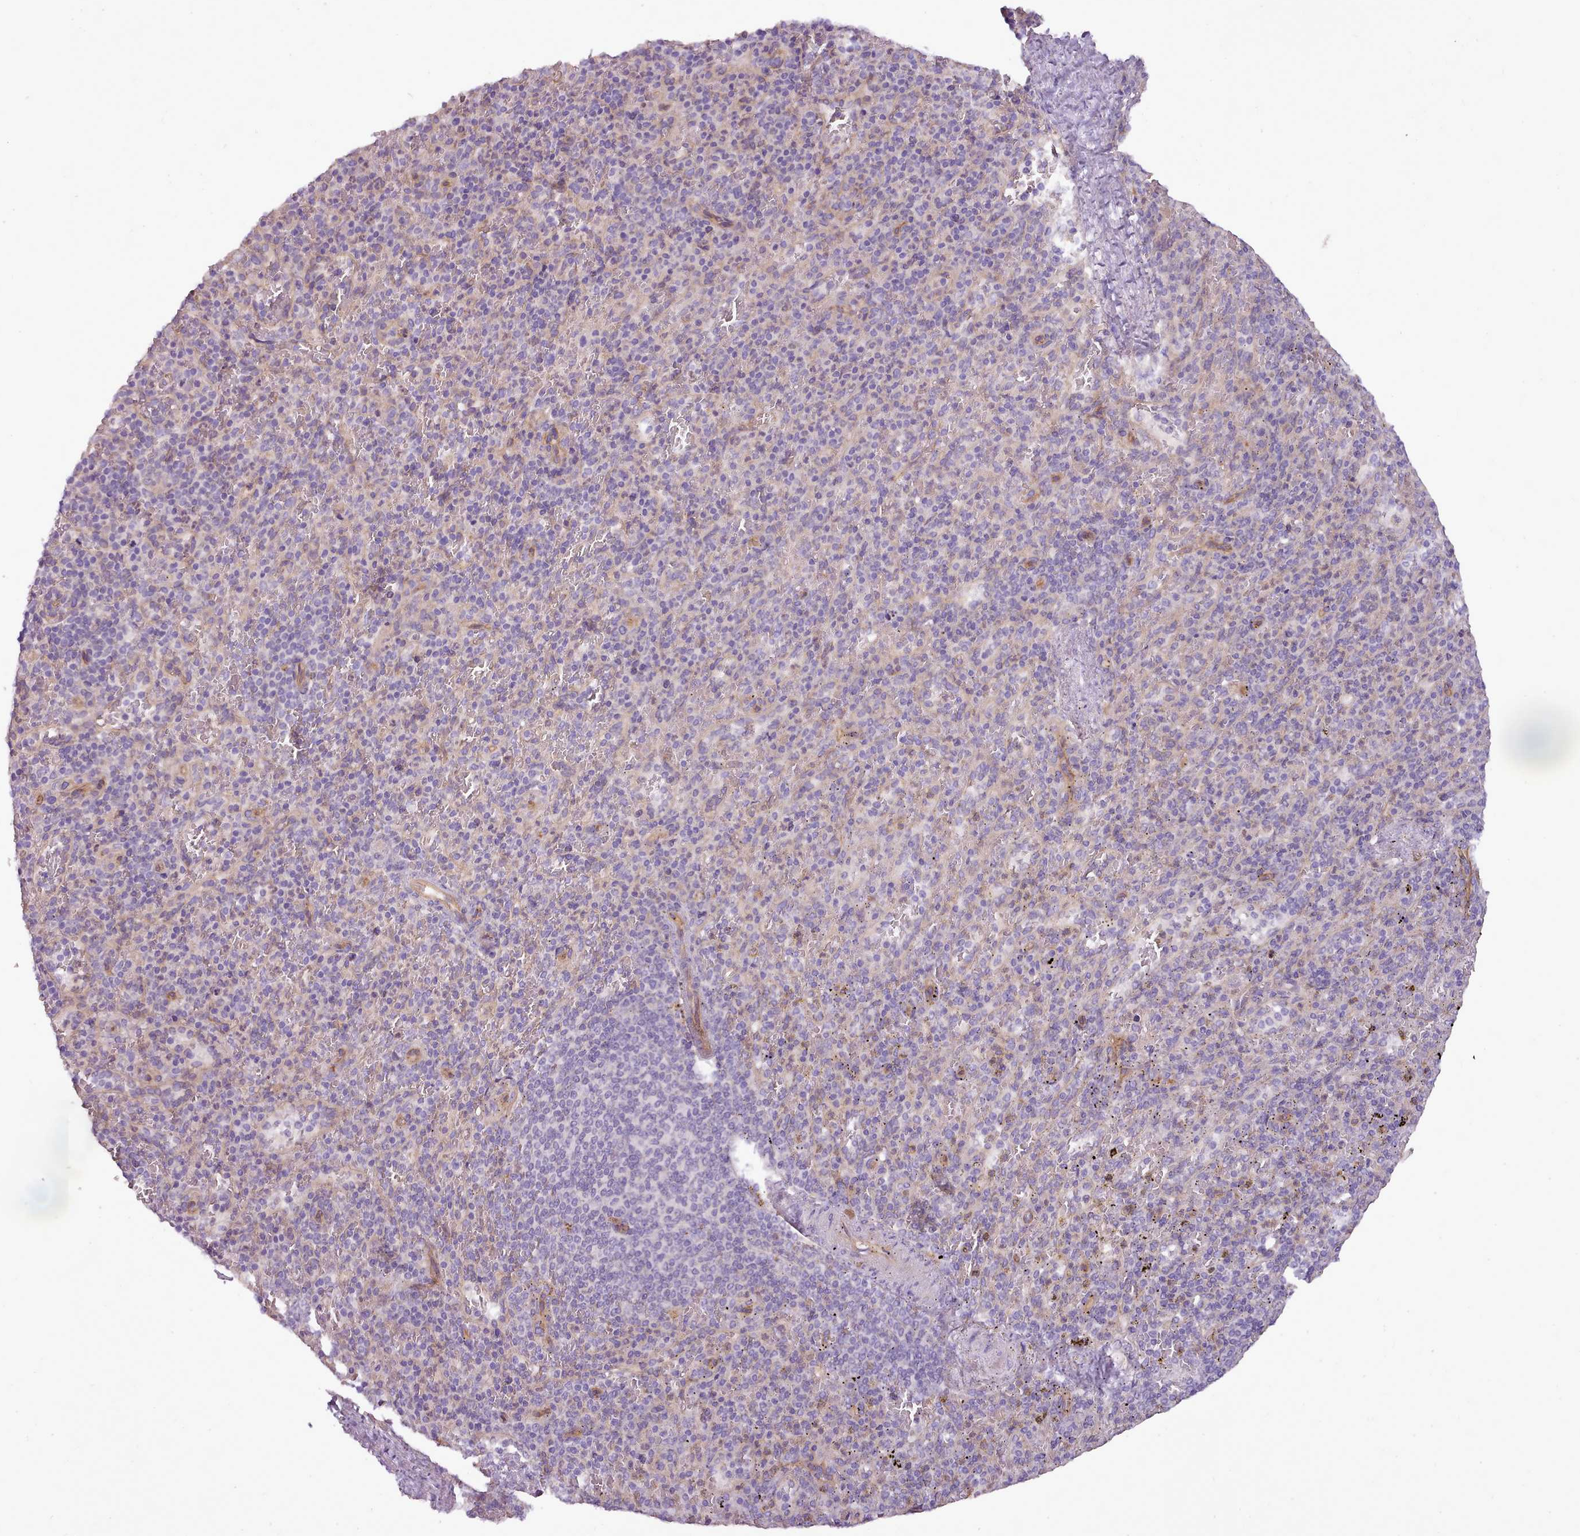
{"staining": {"intensity": "negative", "quantity": "none", "location": "none"}, "tissue": "spleen", "cell_type": "Cells in red pulp", "image_type": "normal", "snomed": [{"axis": "morphology", "description": "Normal tissue, NOS"}, {"axis": "topography", "description": "Spleen"}], "caption": "There is no significant positivity in cells in red pulp of spleen. (DAB immunohistochemistry (IHC) with hematoxylin counter stain).", "gene": "NTN4", "patient": {"sex": "male", "age": 82}}